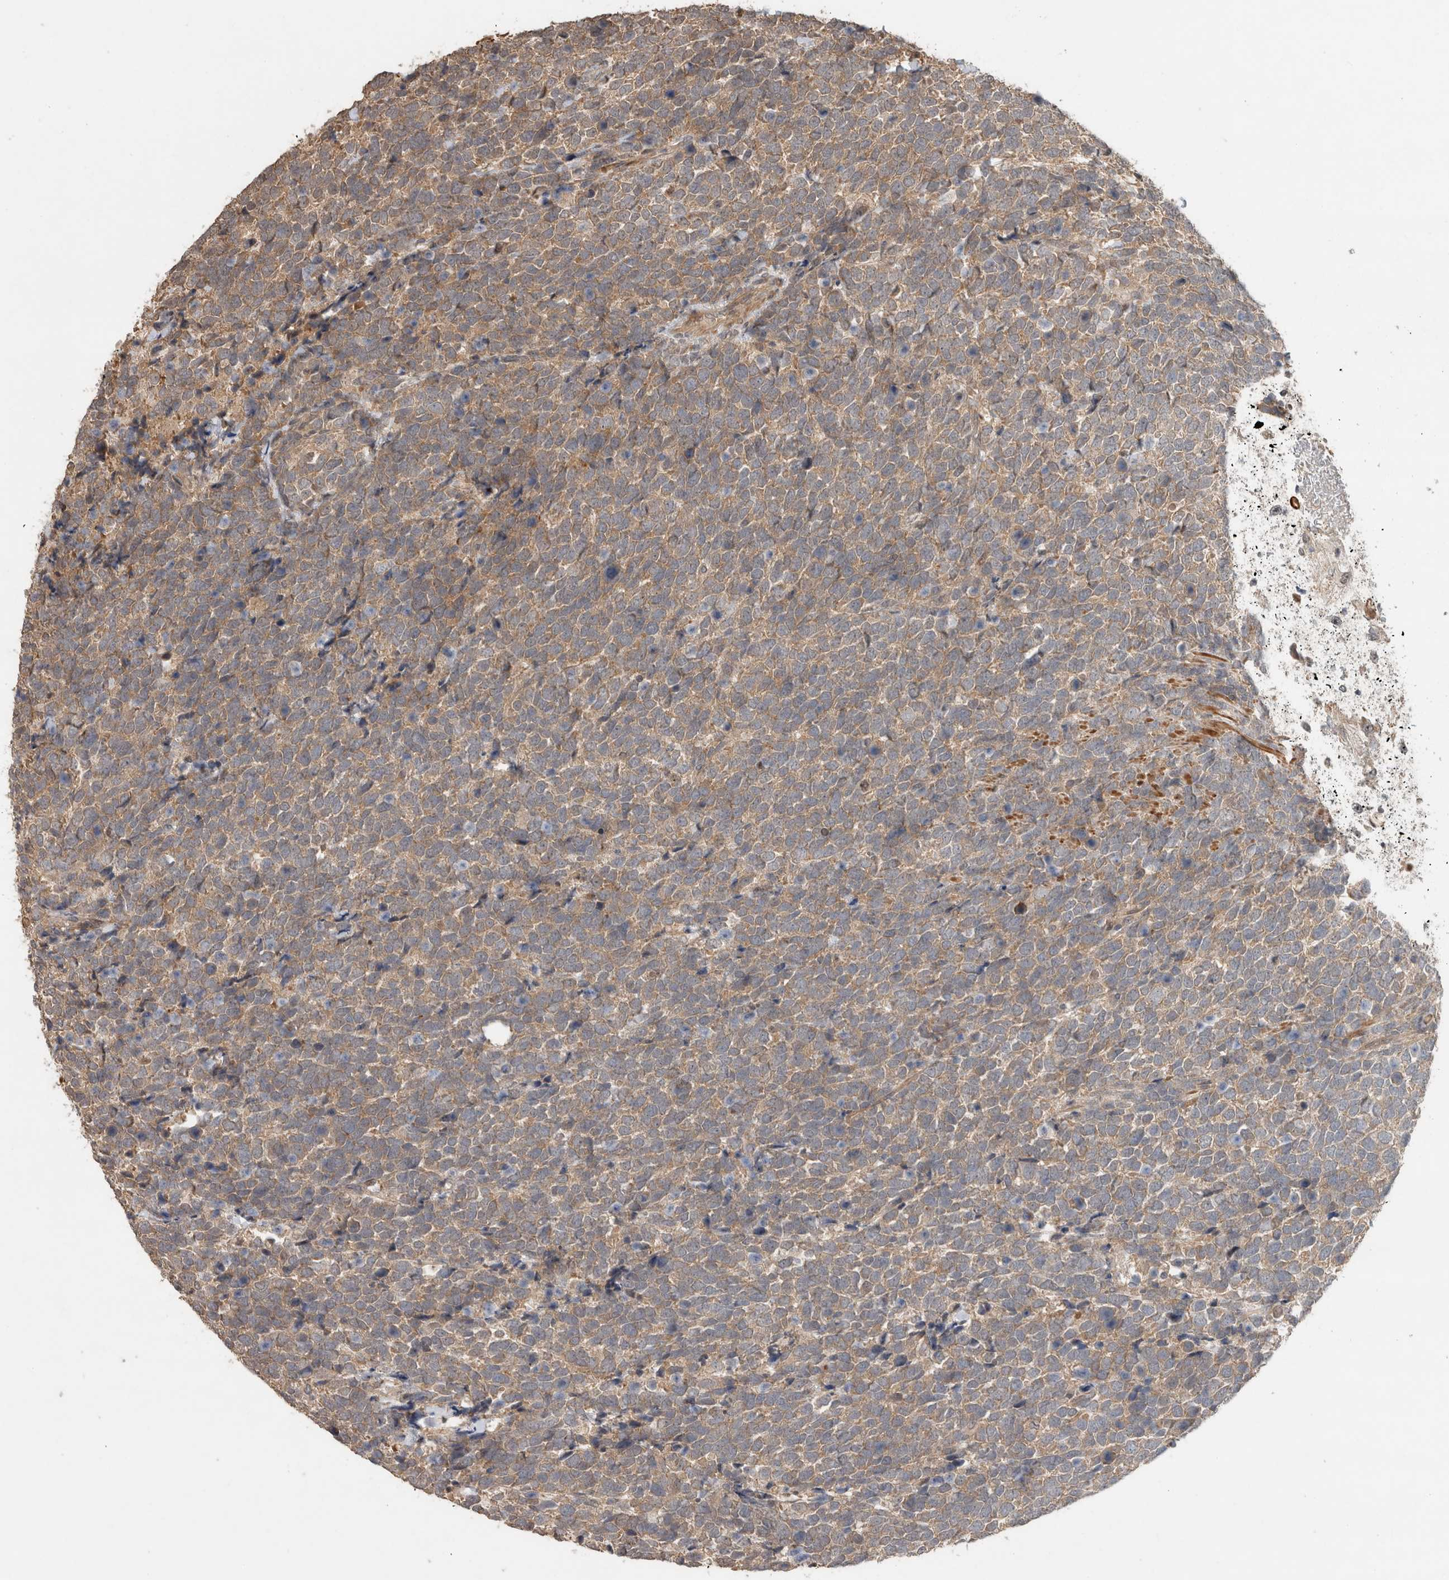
{"staining": {"intensity": "weak", "quantity": ">75%", "location": "cytoplasmic/membranous"}, "tissue": "urothelial cancer", "cell_type": "Tumor cells", "image_type": "cancer", "snomed": [{"axis": "morphology", "description": "Urothelial carcinoma, High grade"}, {"axis": "topography", "description": "Urinary bladder"}], "caption": "A low amount of weak cytoplasmic/membranous expression is present in approximately >75% of tumor cells in urothelial cancer tissue.", "gene": "PITPNC1", "patient": {"sex": "female", "age": 82}}